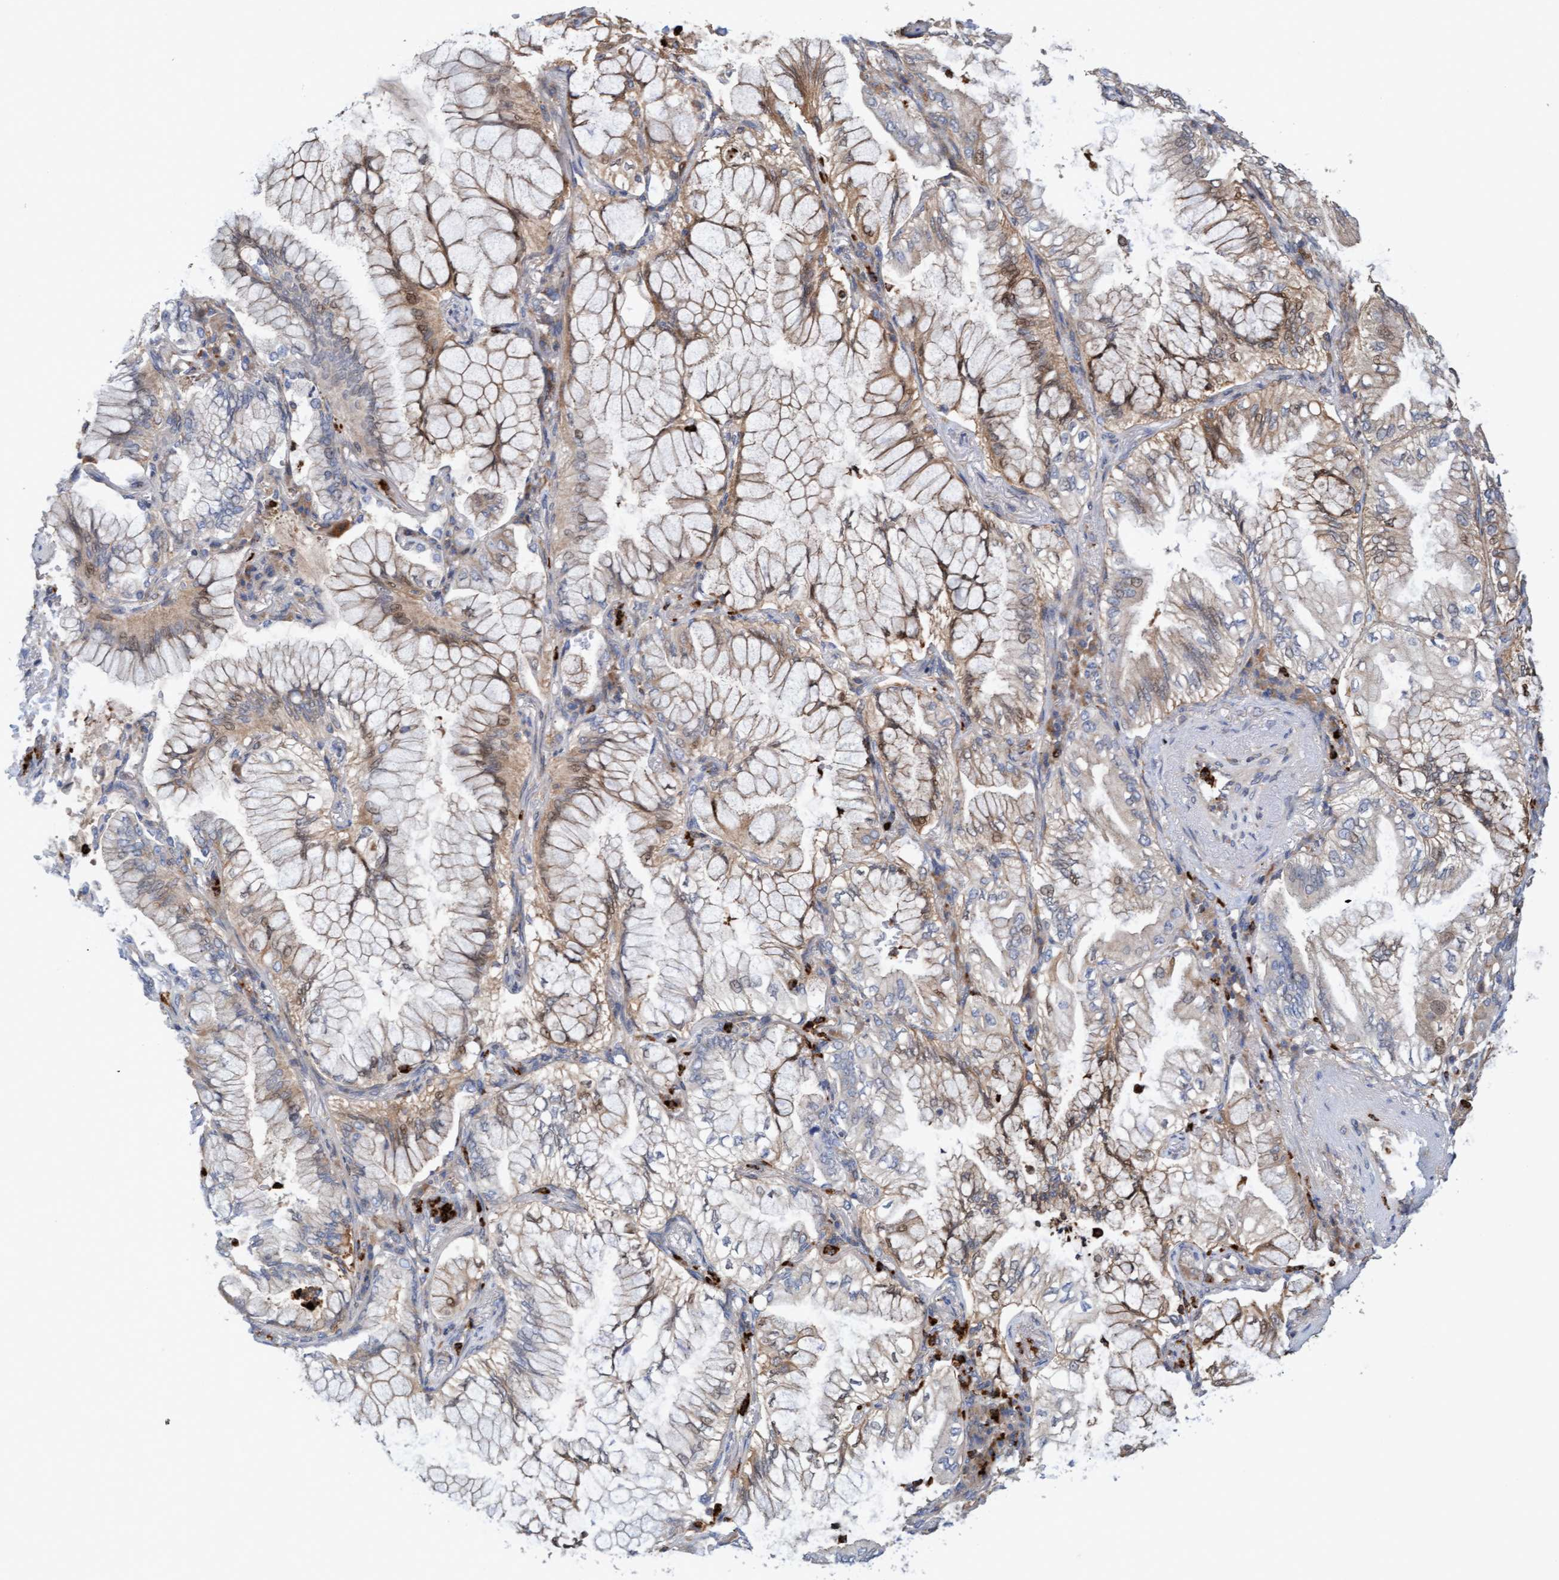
{"staining": {"intensity": "weak", "quantity": ">75%", "location": "cytoplasmic/membranous"}, "tissue": "lung cancer", "cell_type": "Tumor cells", "image_type": "cancer", "snomed": [{"axis": "morphology", "description": "Adenocarcinoma, NOS"}, {"axis": "topography", "description": "Lung"}], "caption": "Immunohistochemical staining of lung adenocarcinoma displays low levels of weak cytoplasmic/membranous protein expression in about >75% of tumor cells.", "gene": "MMP8", "patient": {"sex": "female", "age": 70}}